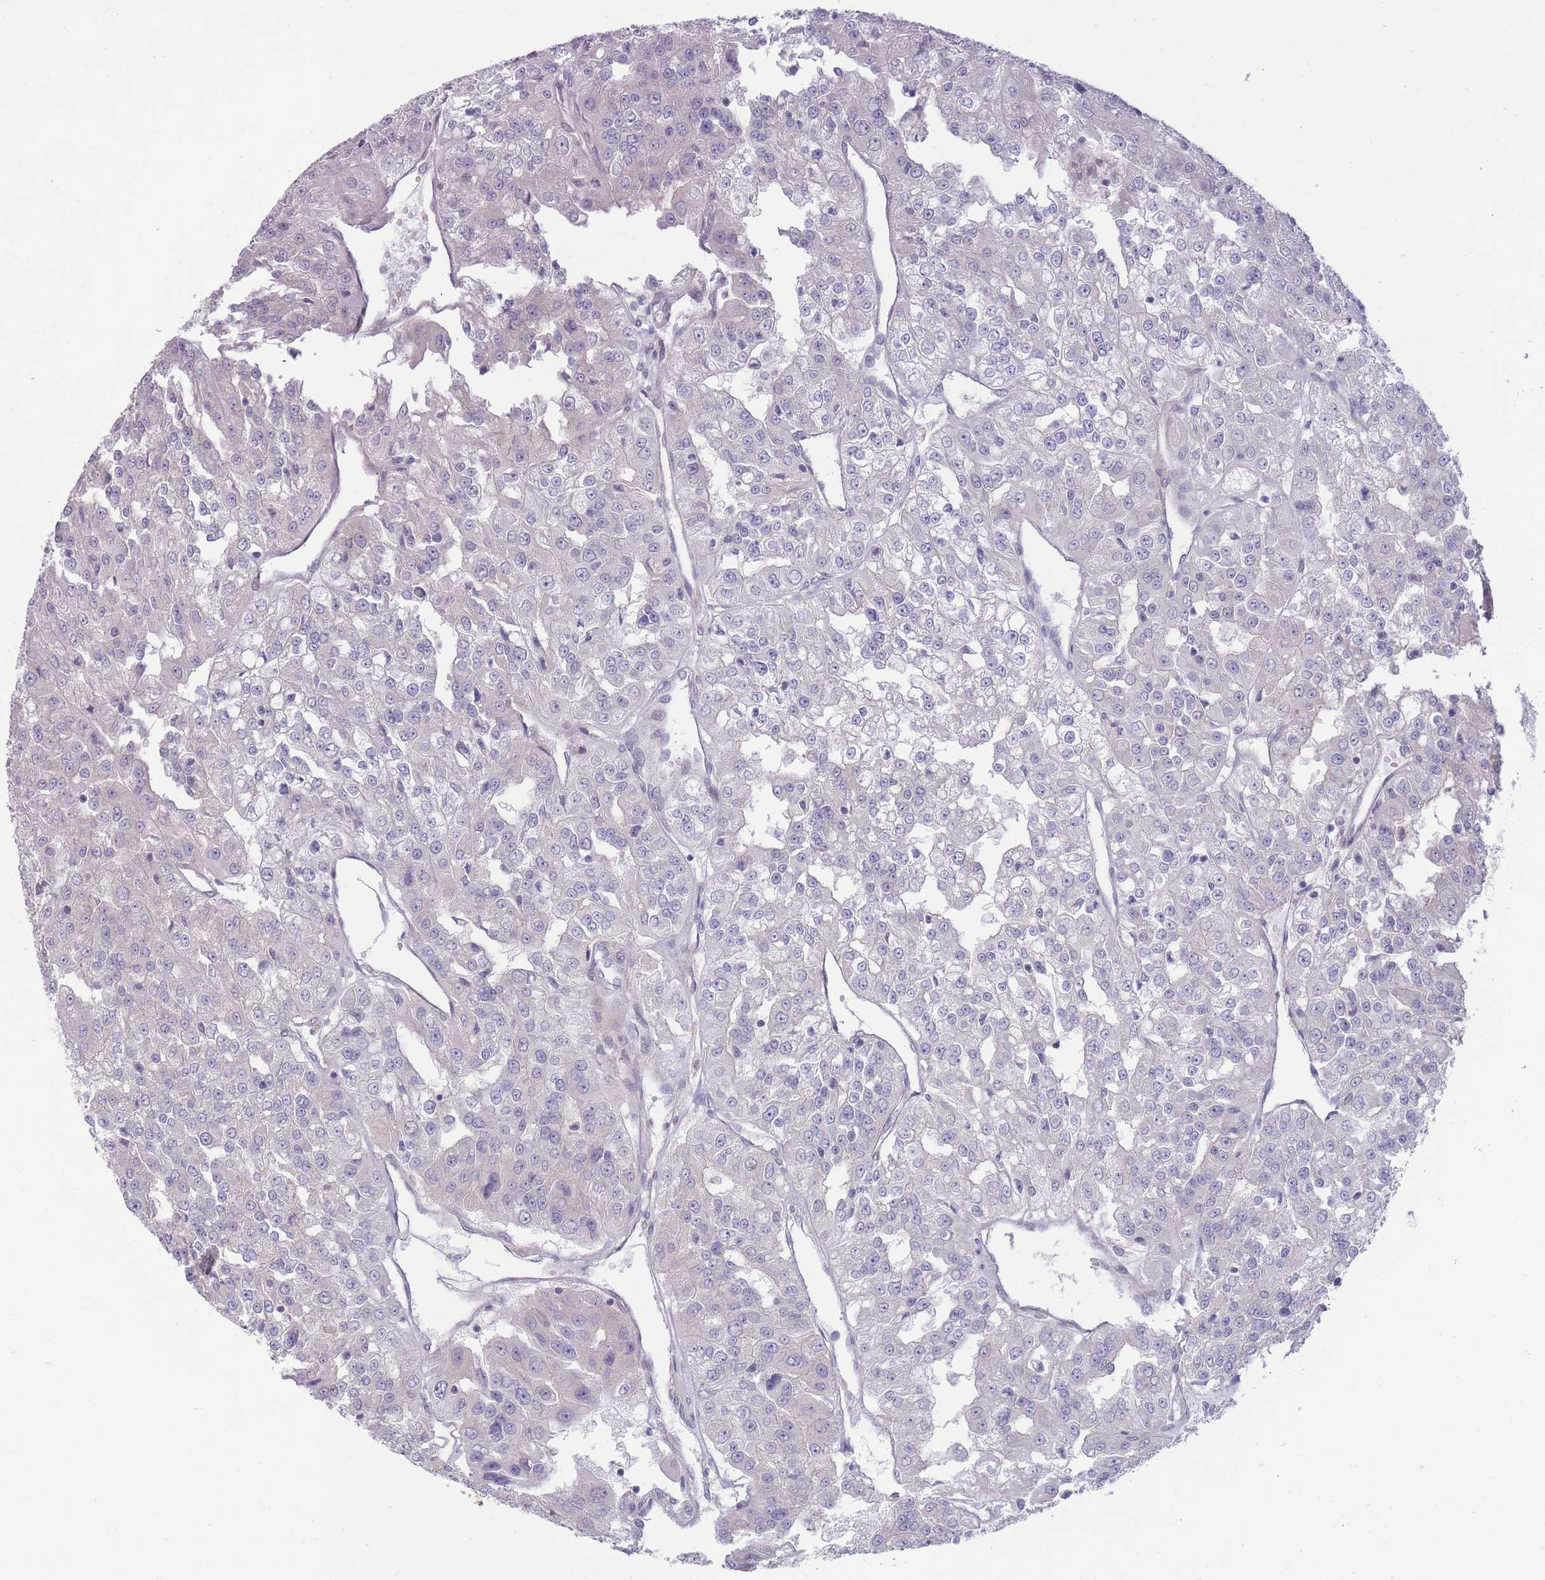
{"staining": {"intensity": "negative", "quantity": "none", "location": "none"}, "tissue": "renal cancer", "cell_type": "Tumor cells", "image_type": "cancer", "snomed": [{"axis": "morphology", "description": "Adenocarcinoma, NOS"}, {"axis": "topography", "description": "Kidney"}], "caption": "This is an immunohistochemistry photomicrograph of adenocarcinoma (renal). There is no expression in tumor cells.", "gene": "RIC8A", "patient": {"sex": "female", "age": 63}}